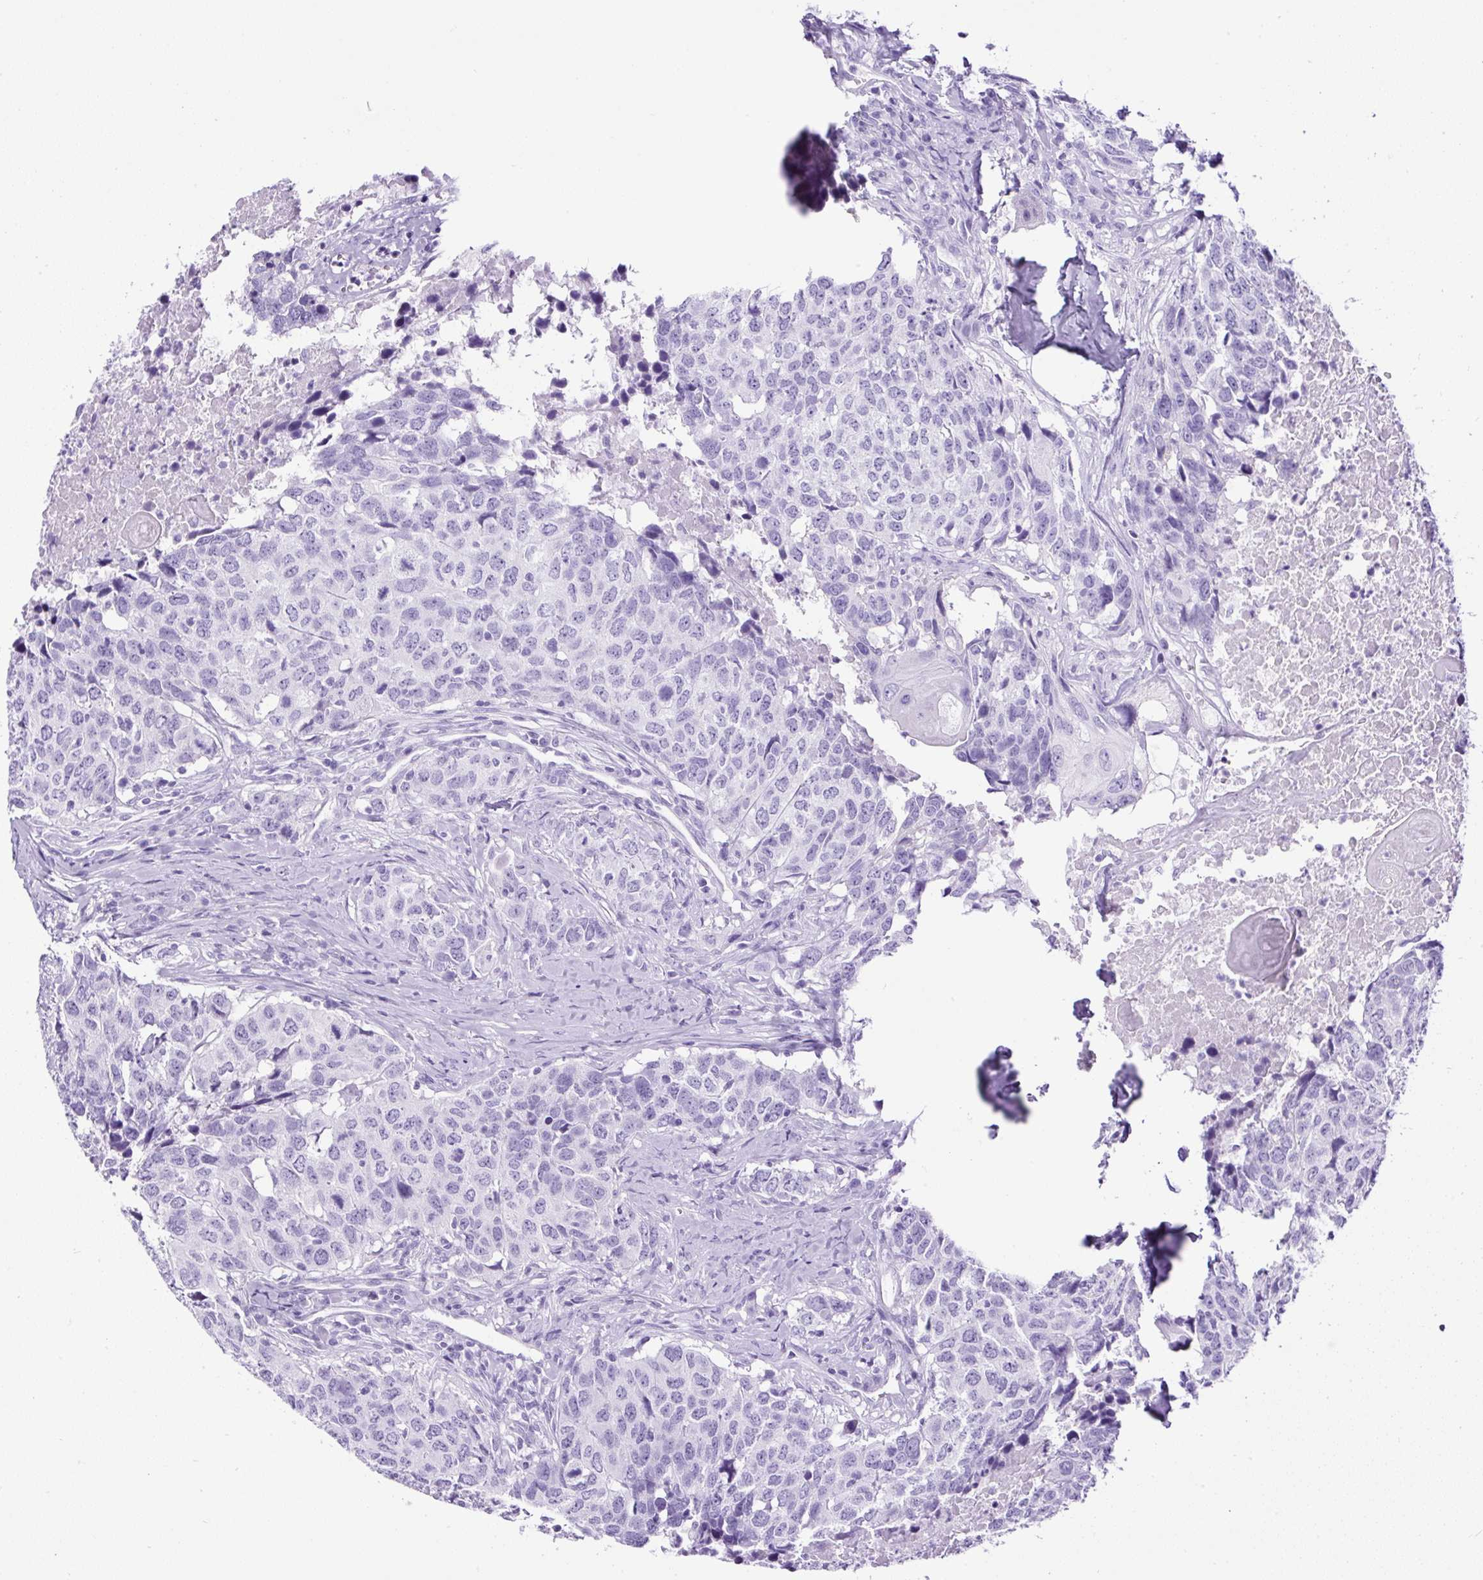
{"staining": {"intensity": "negative", "quantity": "none", "location": "none"}, "tissue": "head and neck cancer", "cell_type": "Tumor cells", "image_type": "cancer", "snomed": [{"axis": "morphology", "description": "Normal tissue, NOS"}, {"axis": "morphology", "description": "Squamous cell carcinoma, NOS"}, {"axis": "topography", "description": "Skeletal muscle"}, {"axis": "topography", "description": "Vascular tissue"}, {"axis": "topography", "description": "Peripheral nerve tissue"}, {"axis": "topography", "description": "Head-Neck"}], "caption": "This is an IHC image of squamous cell carcinoma (head and neck). There is no staining in tumor cells.", "gene": "PDIA2", "patient": {"sex": "male", "age": 66}}